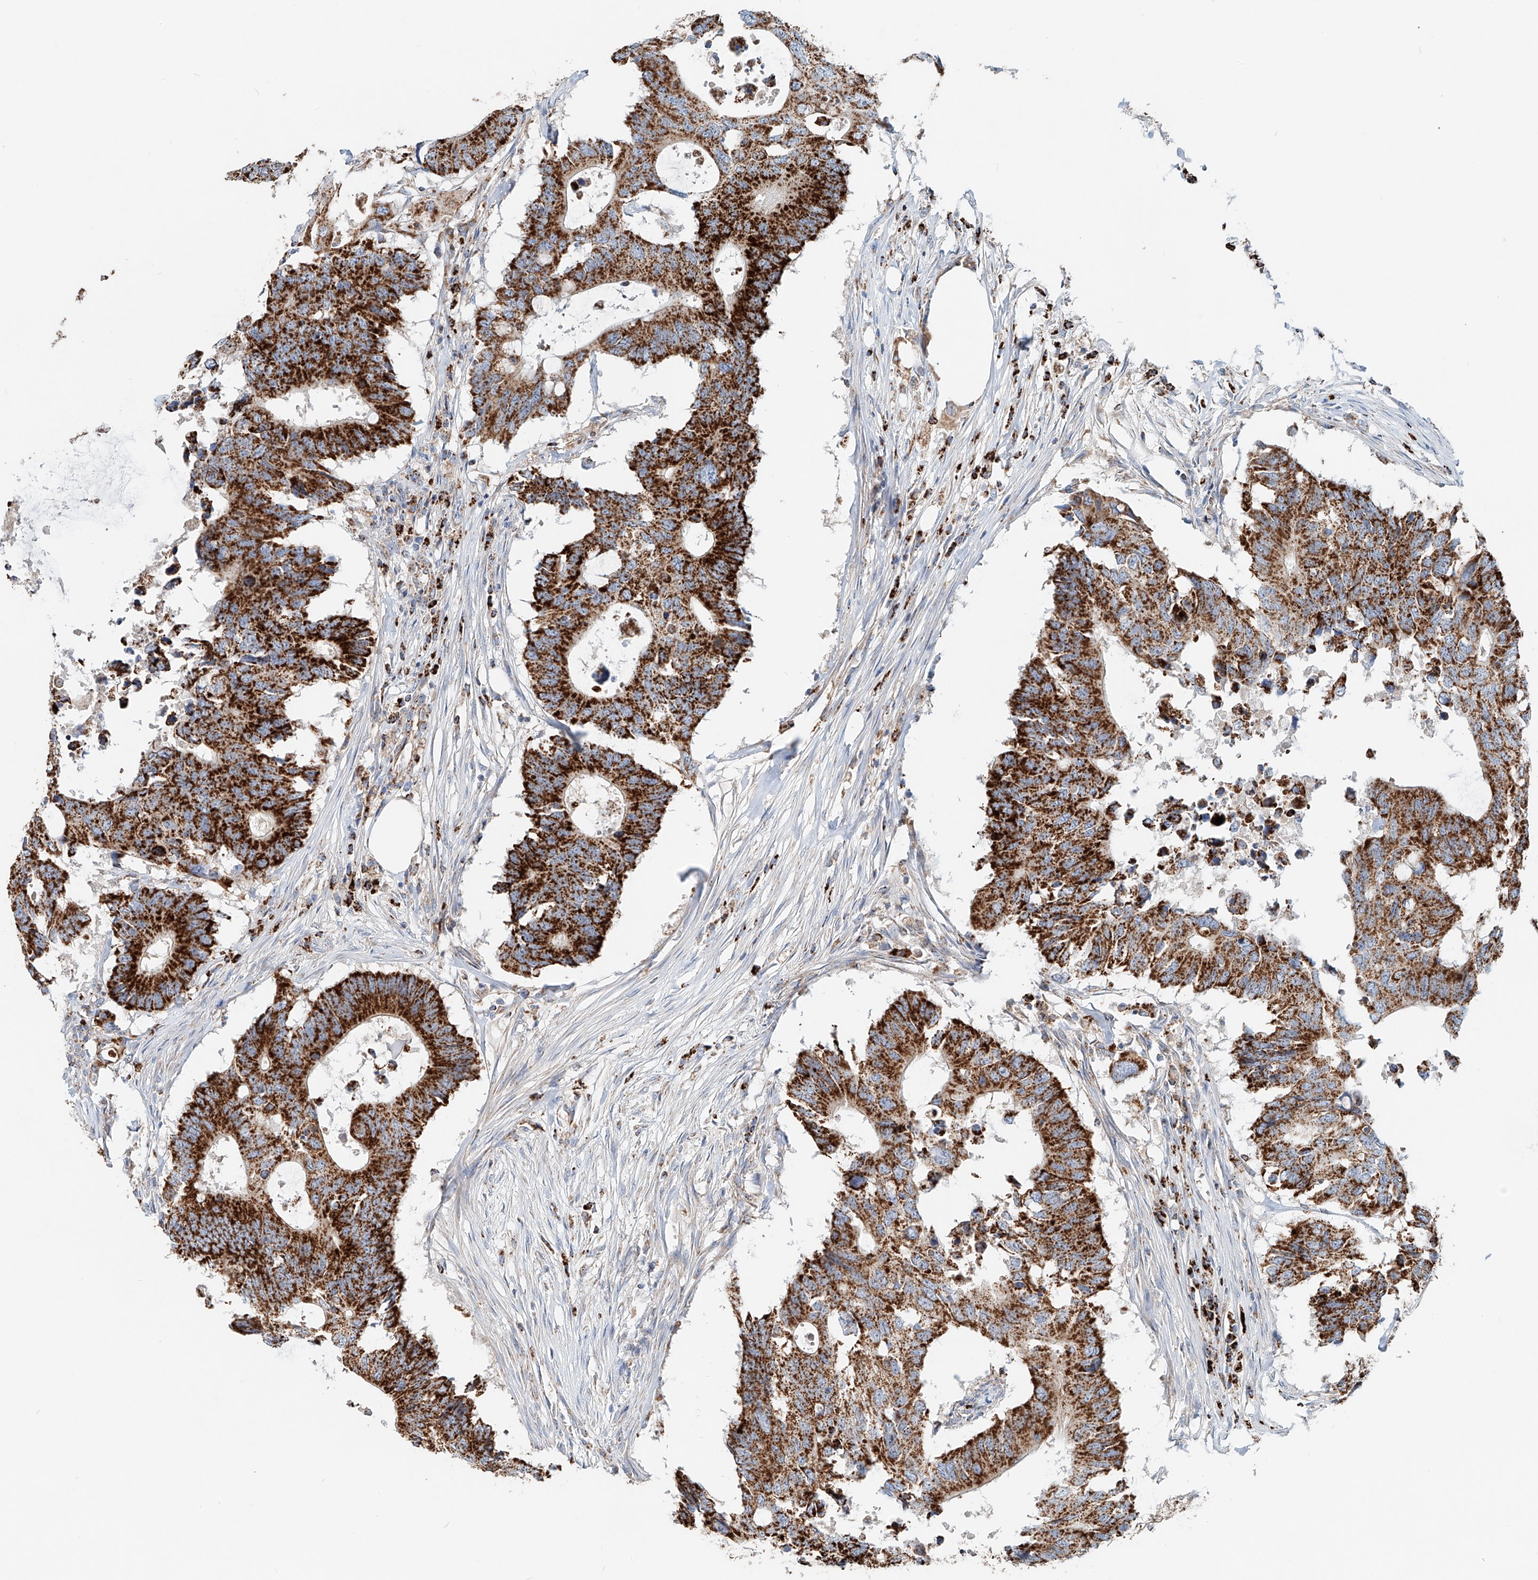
{"staining": {"intensity": "strong", "quantity": ">75%", "location": "cytoplasmic/membranous"}, "tissue": "colorectal cancer", "cell_type": "Tumor cells", "image_type": "cancer", "snomed": [{"axis": "morphology", "description": "Adenocarcinoma, NOS"}, {"axis": "topography", "description": "Colon"}], "caption": "This micrograph reveals immunohistochemistry (IHC) staining of human colorectal cancer (adenocarcinoma), with high strong cytoplasmic/membranous expression in approximately >75% of tumor cells.", "gene": "CARD10", "patient": {"sex": "male", "age": 71}}